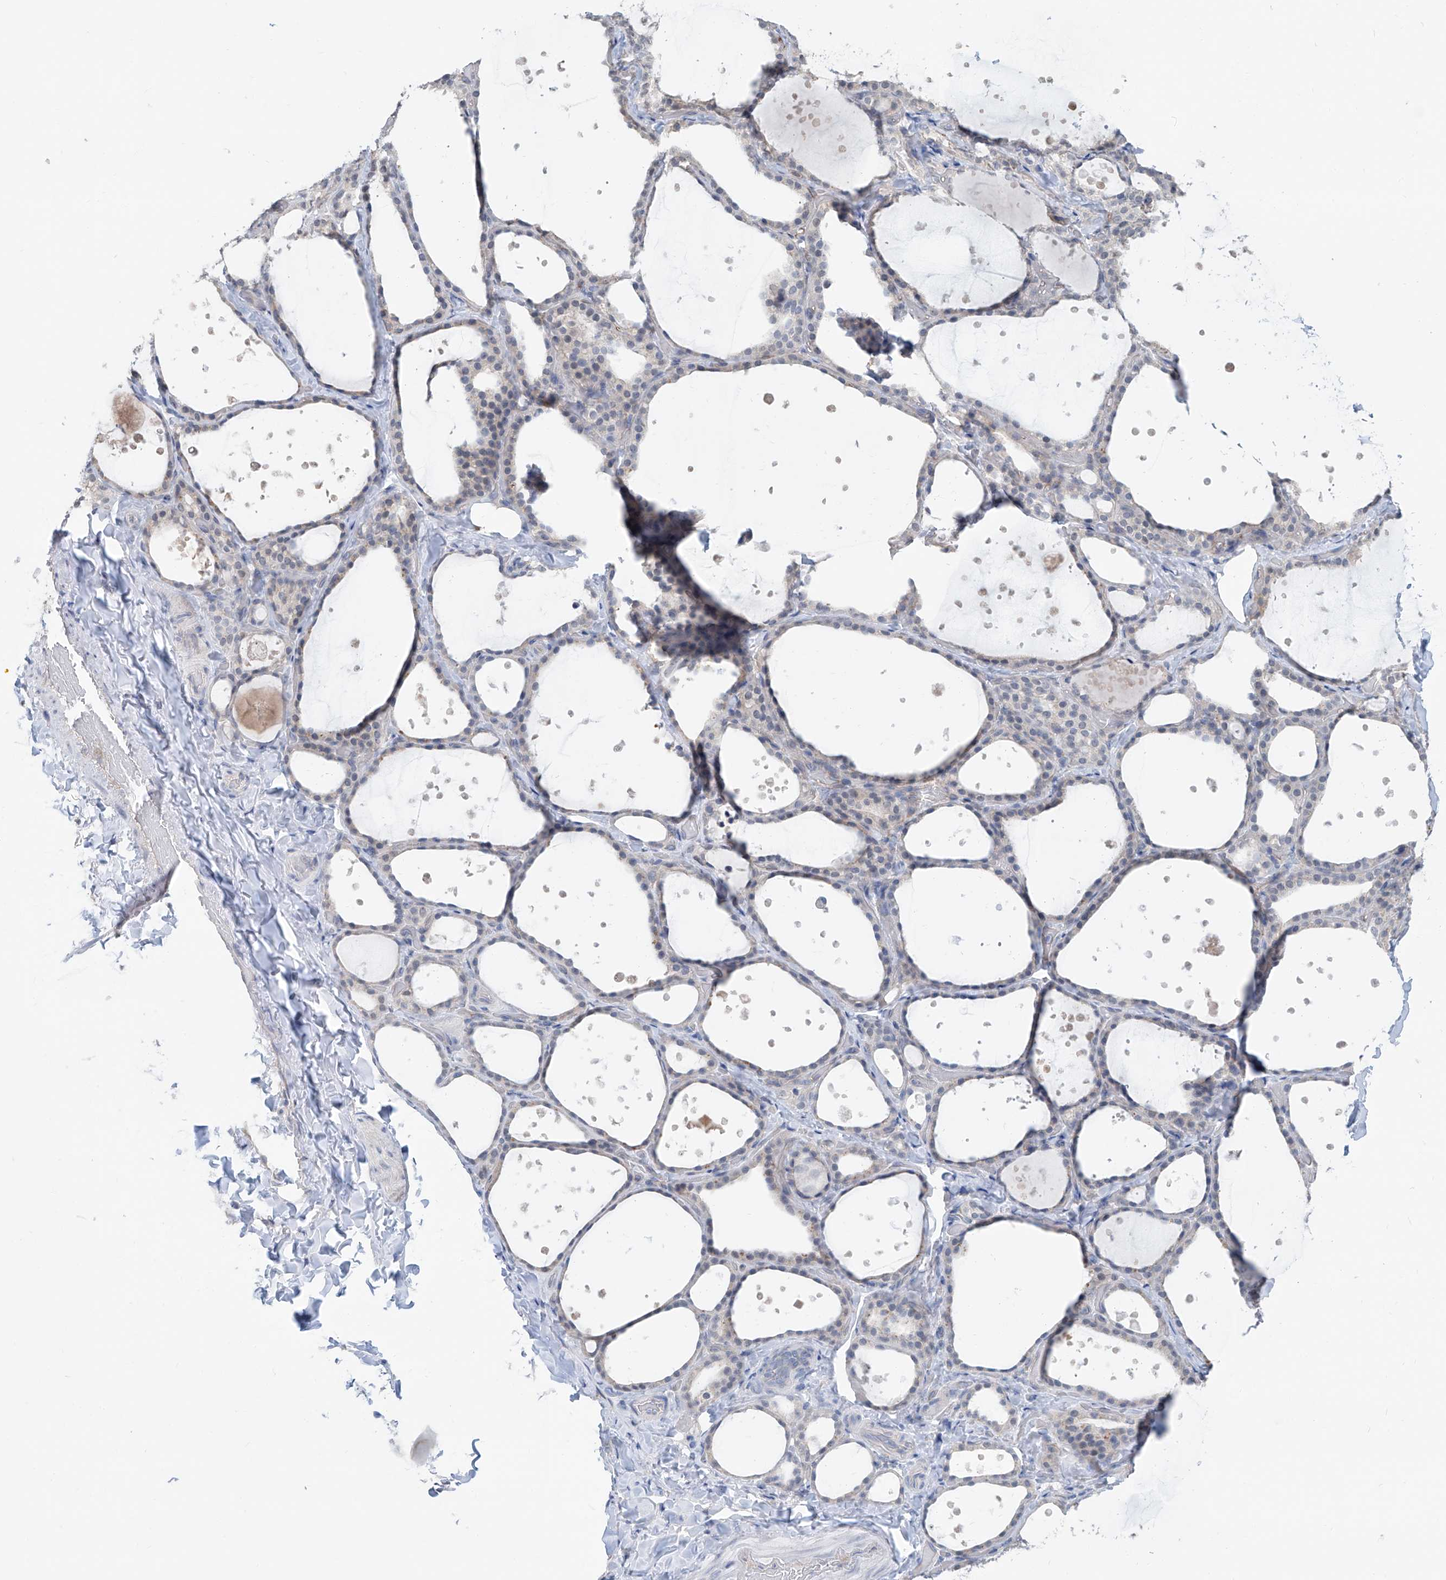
{"staining": {"intensity": "negative", "quantity": "none", "location": "none"}, "tissue": "thyroid gland", "cell_type": "Glandular cells", "image_type": "normal", "snomed": [{"axis": "morphology", "description": "Normal tissue, NOS"}, {"axis": "topography", "description": "Thyroid gland"}], "caption": "Thyroid gland stained for a protein using immunohistochemistry demonstrates no staining glandular cells.", "gene": "KCNK10", "patient": {"sex": "female", "age": 44}}